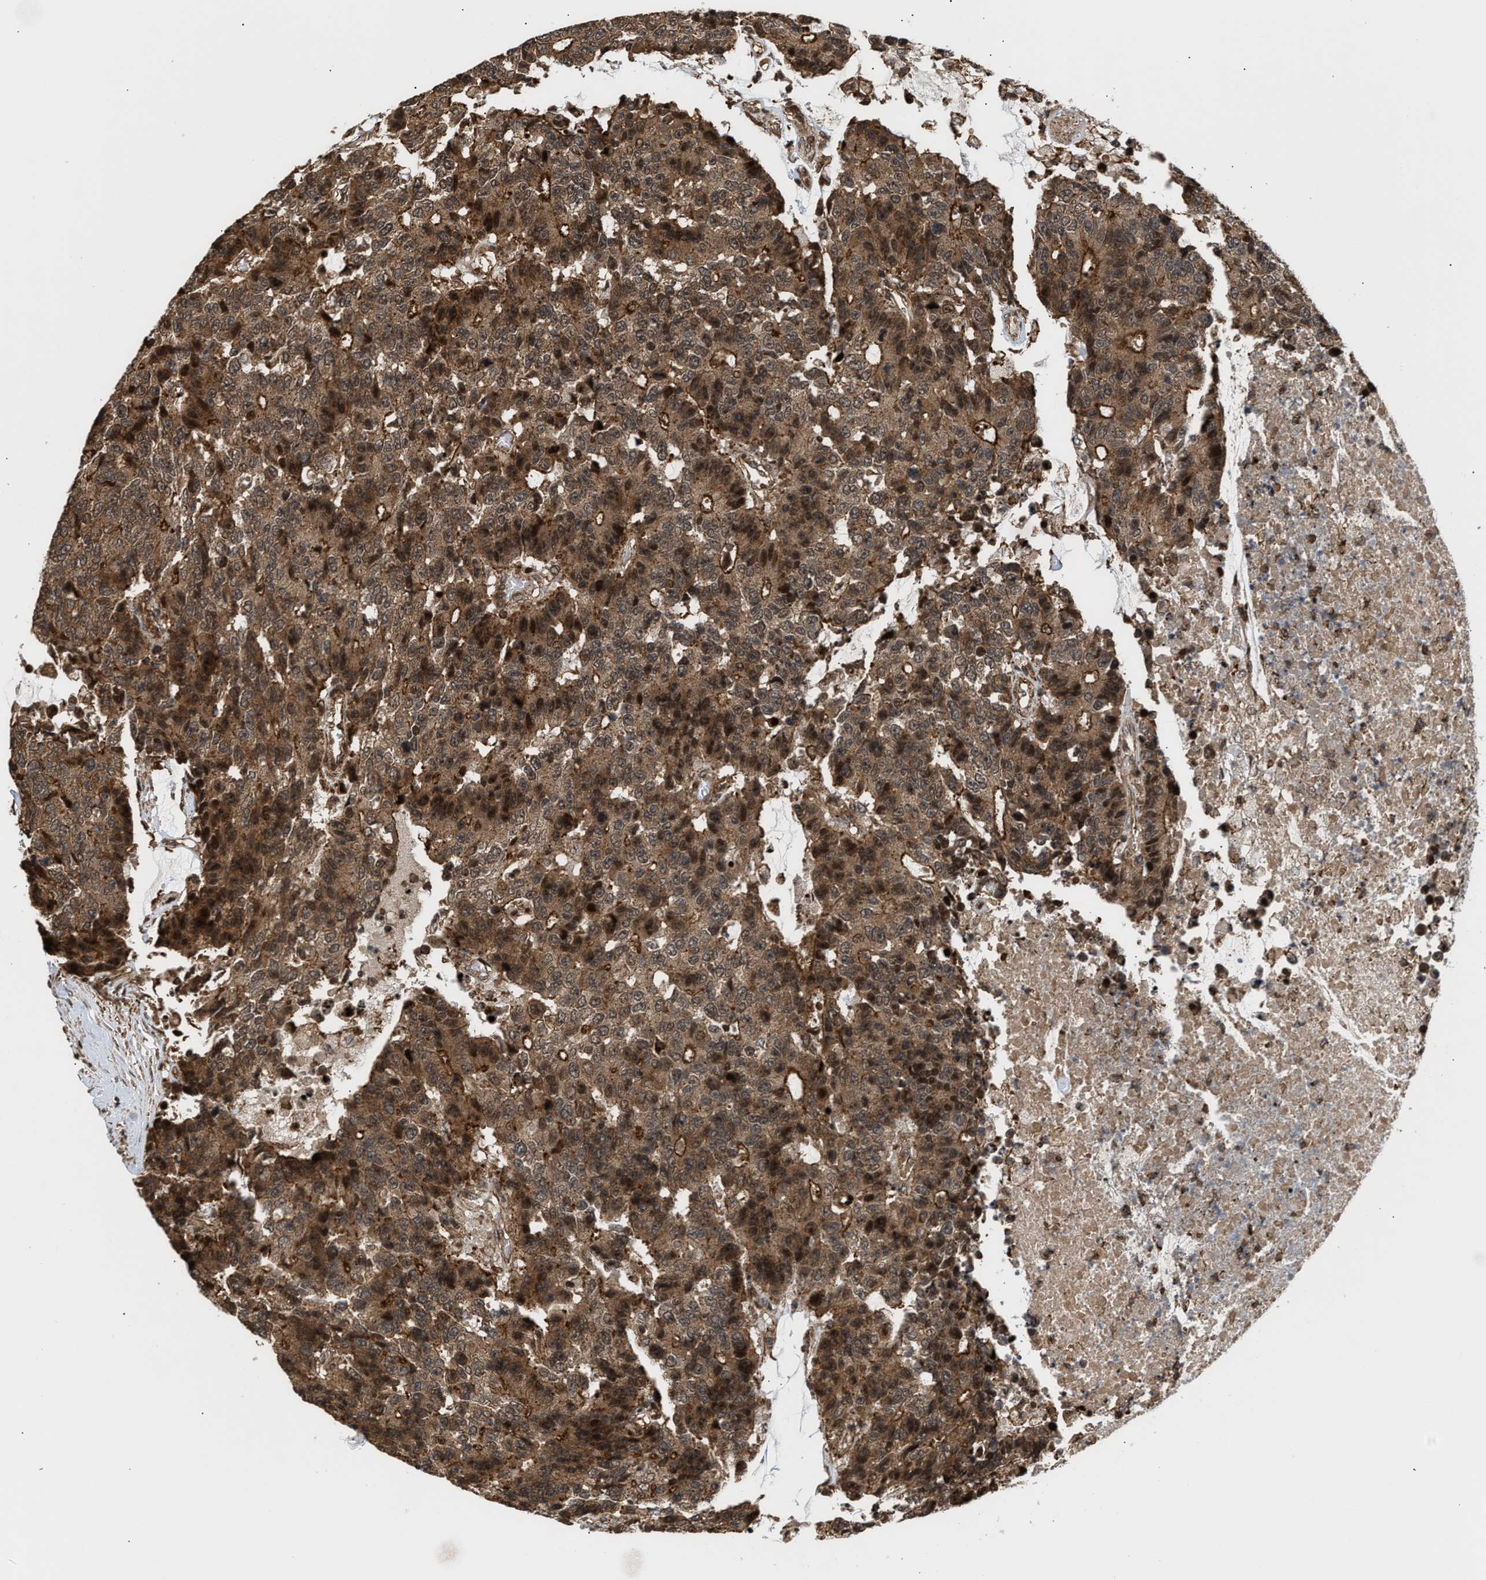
{"staining": {"intensity": "moderate", "quantity": ">75%", "location": "cytoplasmic/membranous,nuclear"}, "tissue": "colorectal cancer", "cell_type": "Tumor cells", "image_type": "cancer", "snomed": [{"axis": "morphology", "description": "Adenocarcinoma, NOS"}, {"axis": "topography", "description": "Colon"}], "caption": "IHC of adenocarcinoma (colorectal) displays medium levels of moderate cytoplasmic/membranous and nuclear positivity in about >75% of tumor cells.", "gene": "STAU2", "patient": {"sex": "female", "age": 86}}